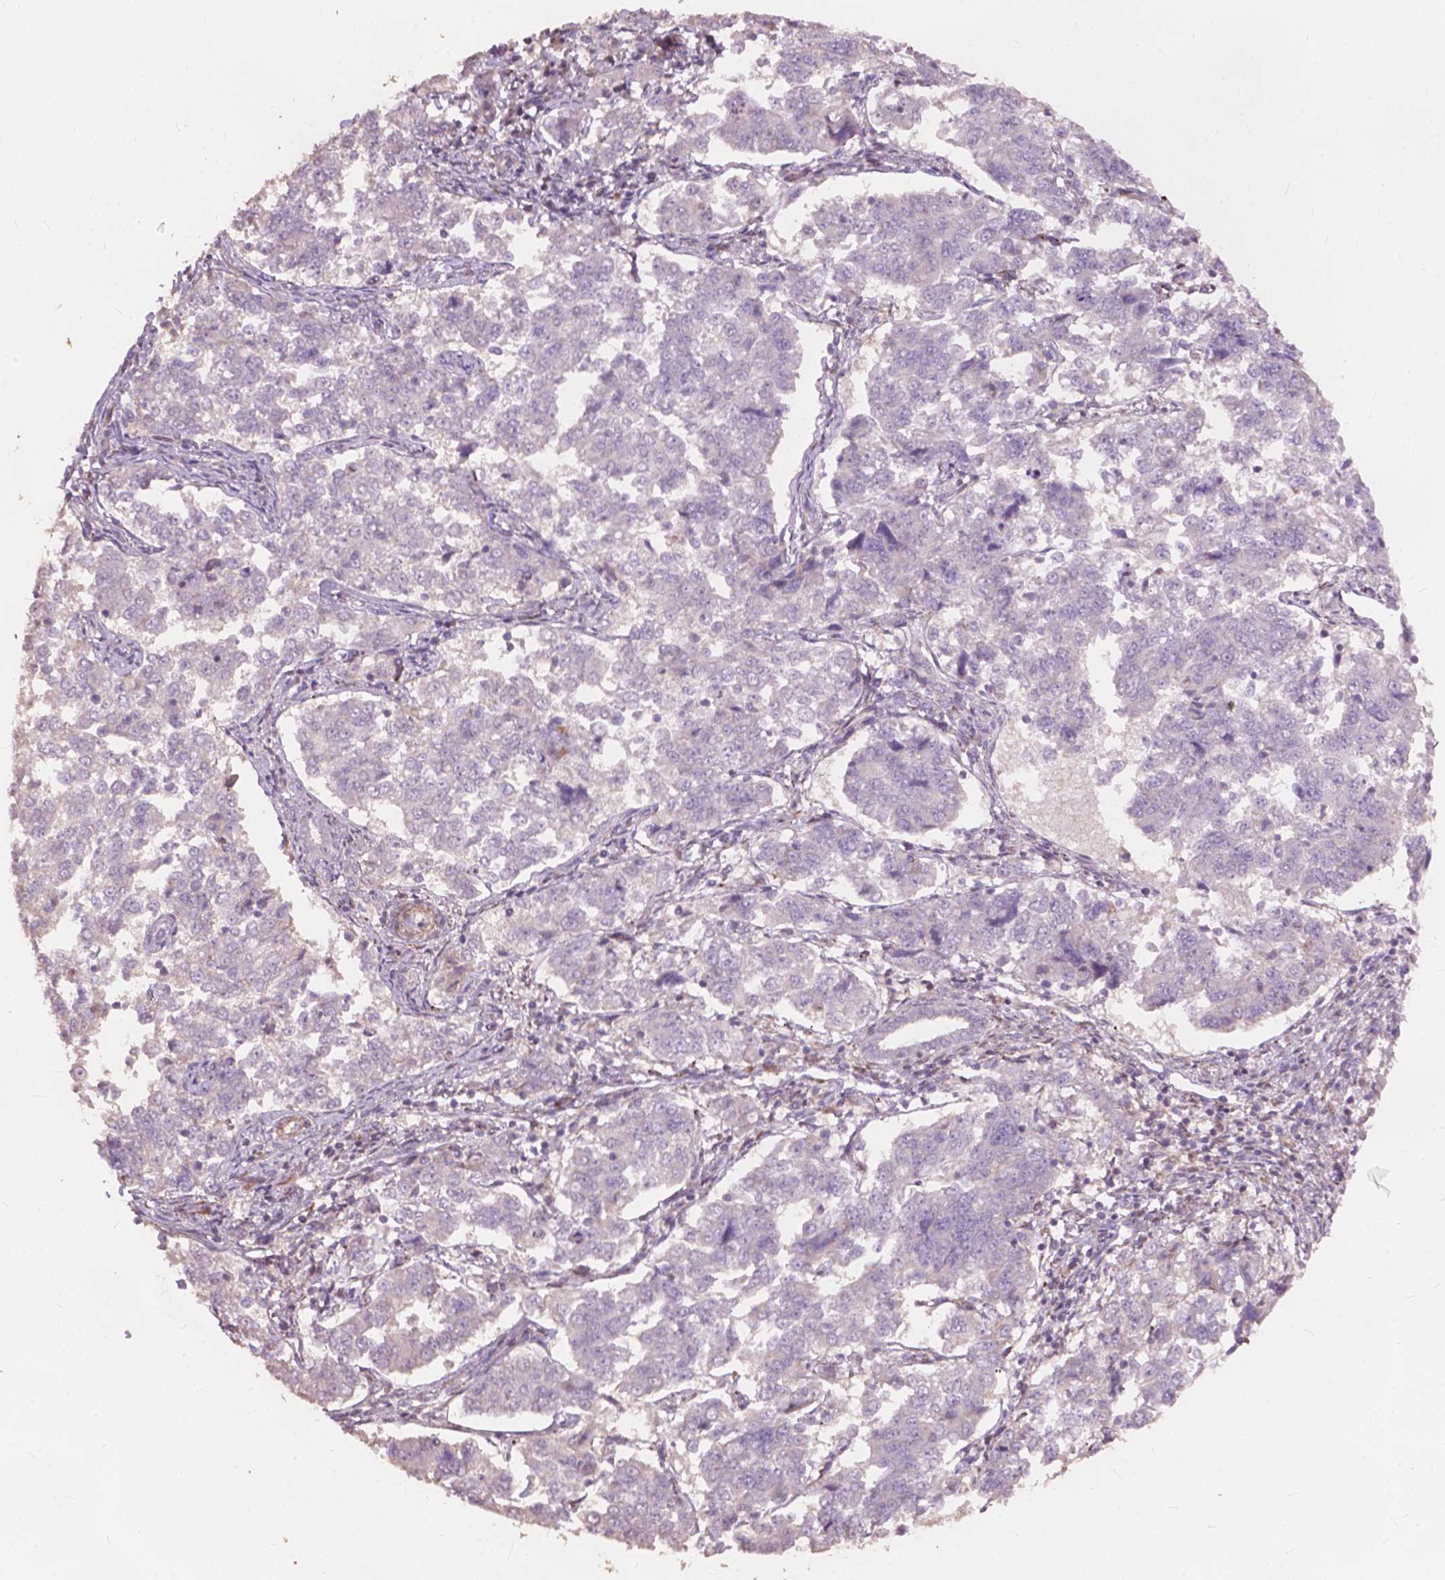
{"staining": {"intensity": "negative", "quantity": "none", "location": "none"}, "tissue": "endometrial cancer", "cell_type": "Tumor cells", "image_type": "cancer", "snomed": [{"axis": "morphology", "description": "Adenocarcinoma, NOS"}, {"axis": "topography", "description": "Endometrium"}], "caption": "Human endometrial cancer stained for a protein using IHC shows no expression in tumor cells.", "gene": "FNIP1", "patient": {"sex": "female", "age": 43}}